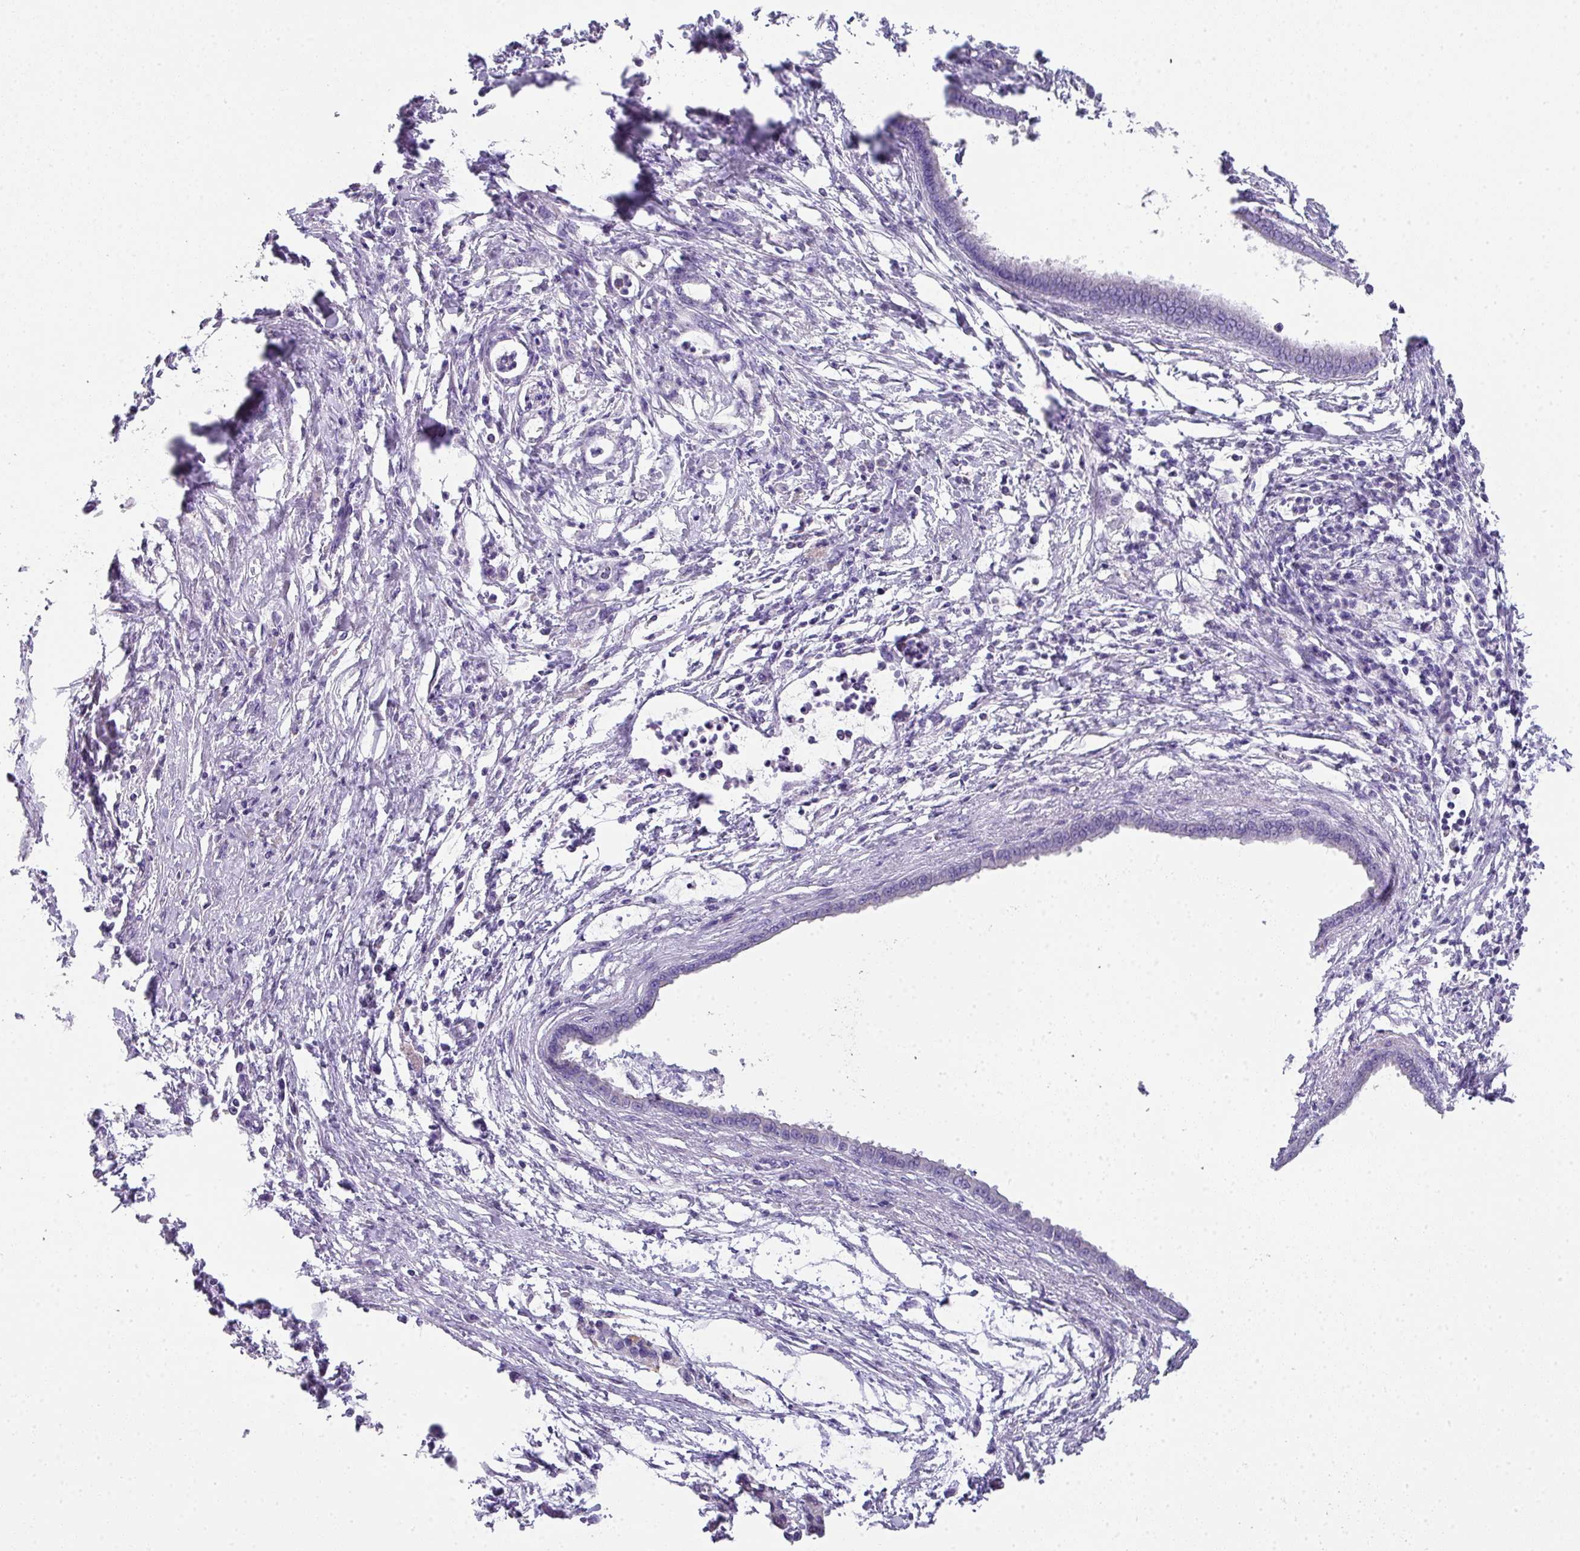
{"staining": {"intensity": "negative", "quantity": "none", "location": "none"}, "tissue": "pancreatic cancer", "cell_type": "Tumor cells", "image_type": "cancer", "snomed": [{"axis": "morphology", "description": "Adenocarcinoma, NOS"}, {"axis": "topography", "description": "Pancreas"}], "caption": "Tumor cells show no significant protein expression in pancreatic cancer.", "gene": "GLI4", "patient": {"sex": "female", "age": 55}}